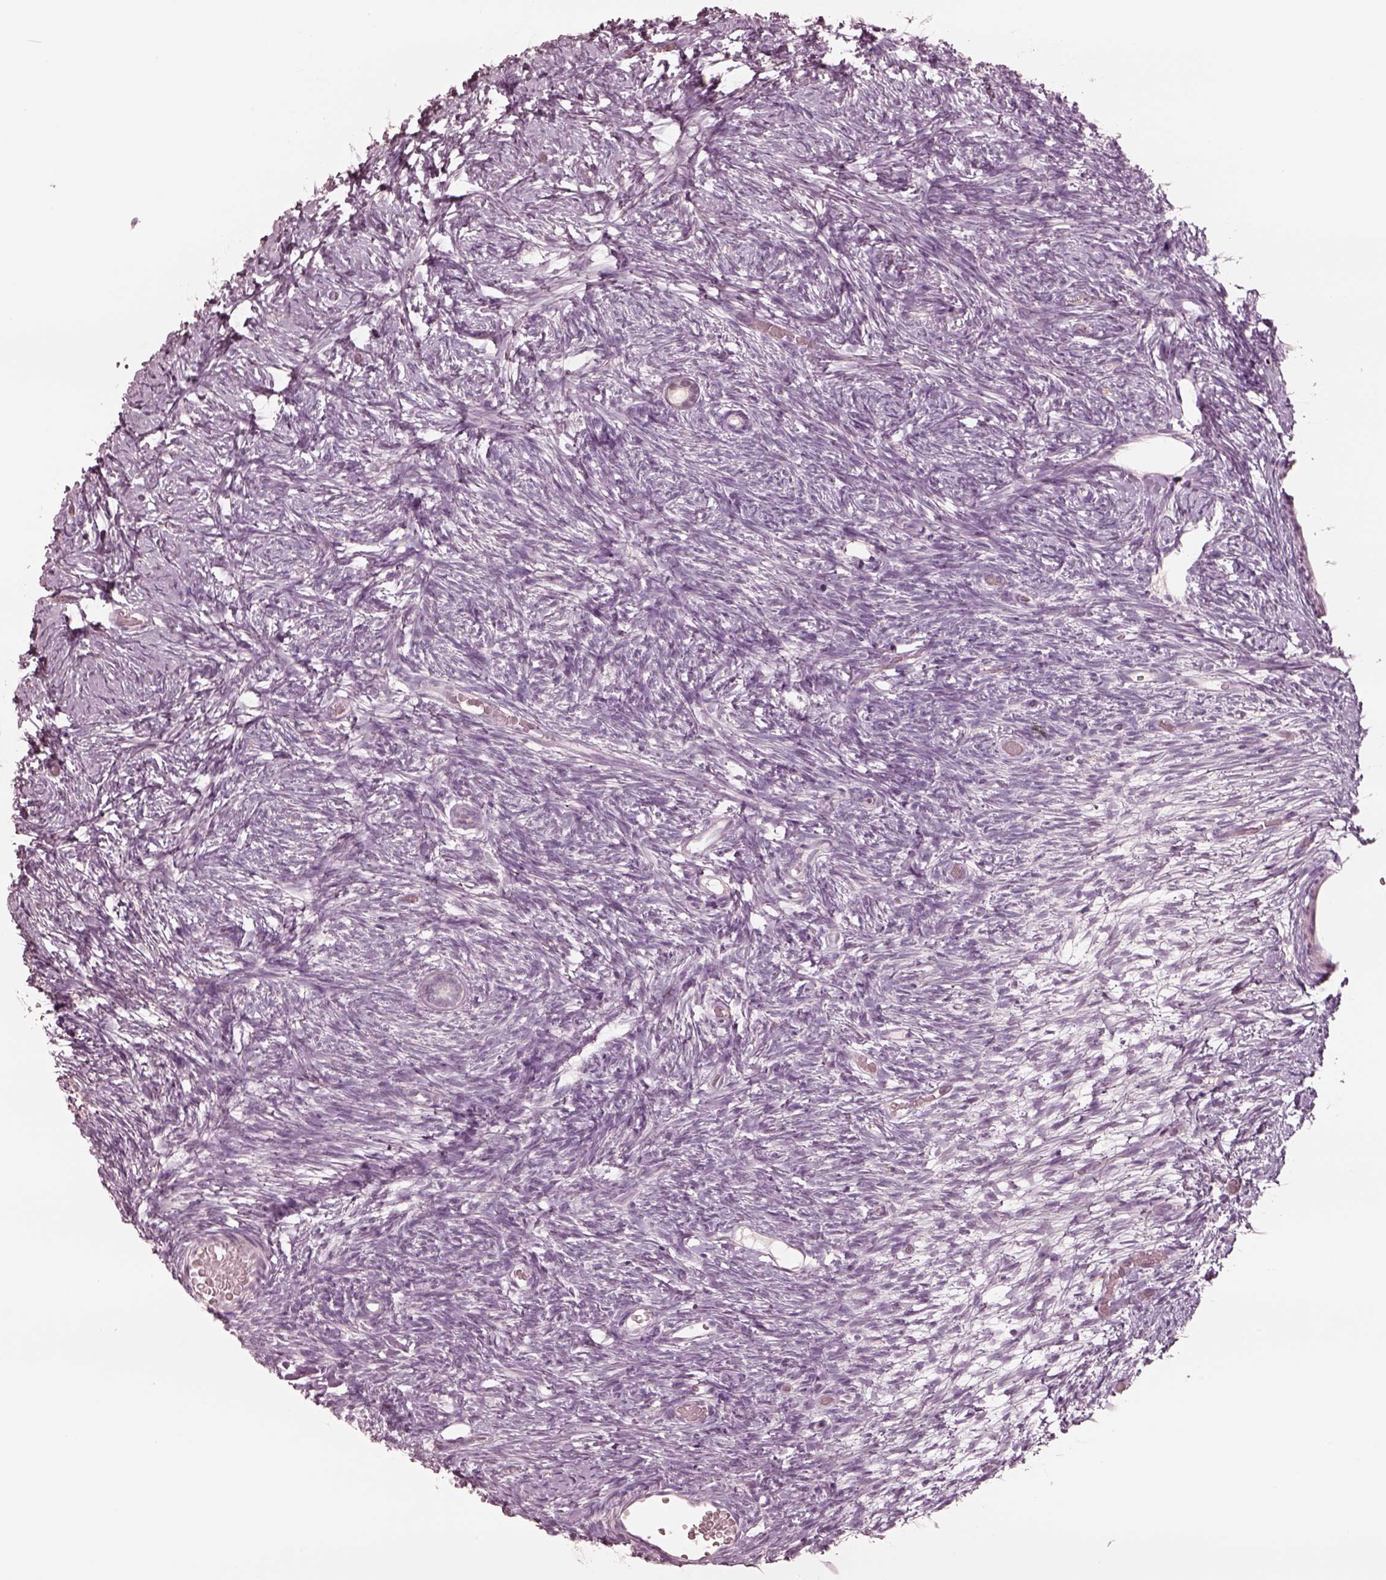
{"staining": {"intensity": "negative", "quantity": "none", "location": "none"}, "tissue": "ovary", "cell_type": "Follicle cells", "image_type": "normal", "snomed": [{"axis": "morphology", "description": "Normal tissue, NOS"}, {"axis": "topography", "description": "Ovary"}], "caption": "Immunohistochemistry of normal human ovary demonstrates no staining in follicle cells.", "gene": "DNAAF9", "patient": {"sex": "female", "age": 39}}